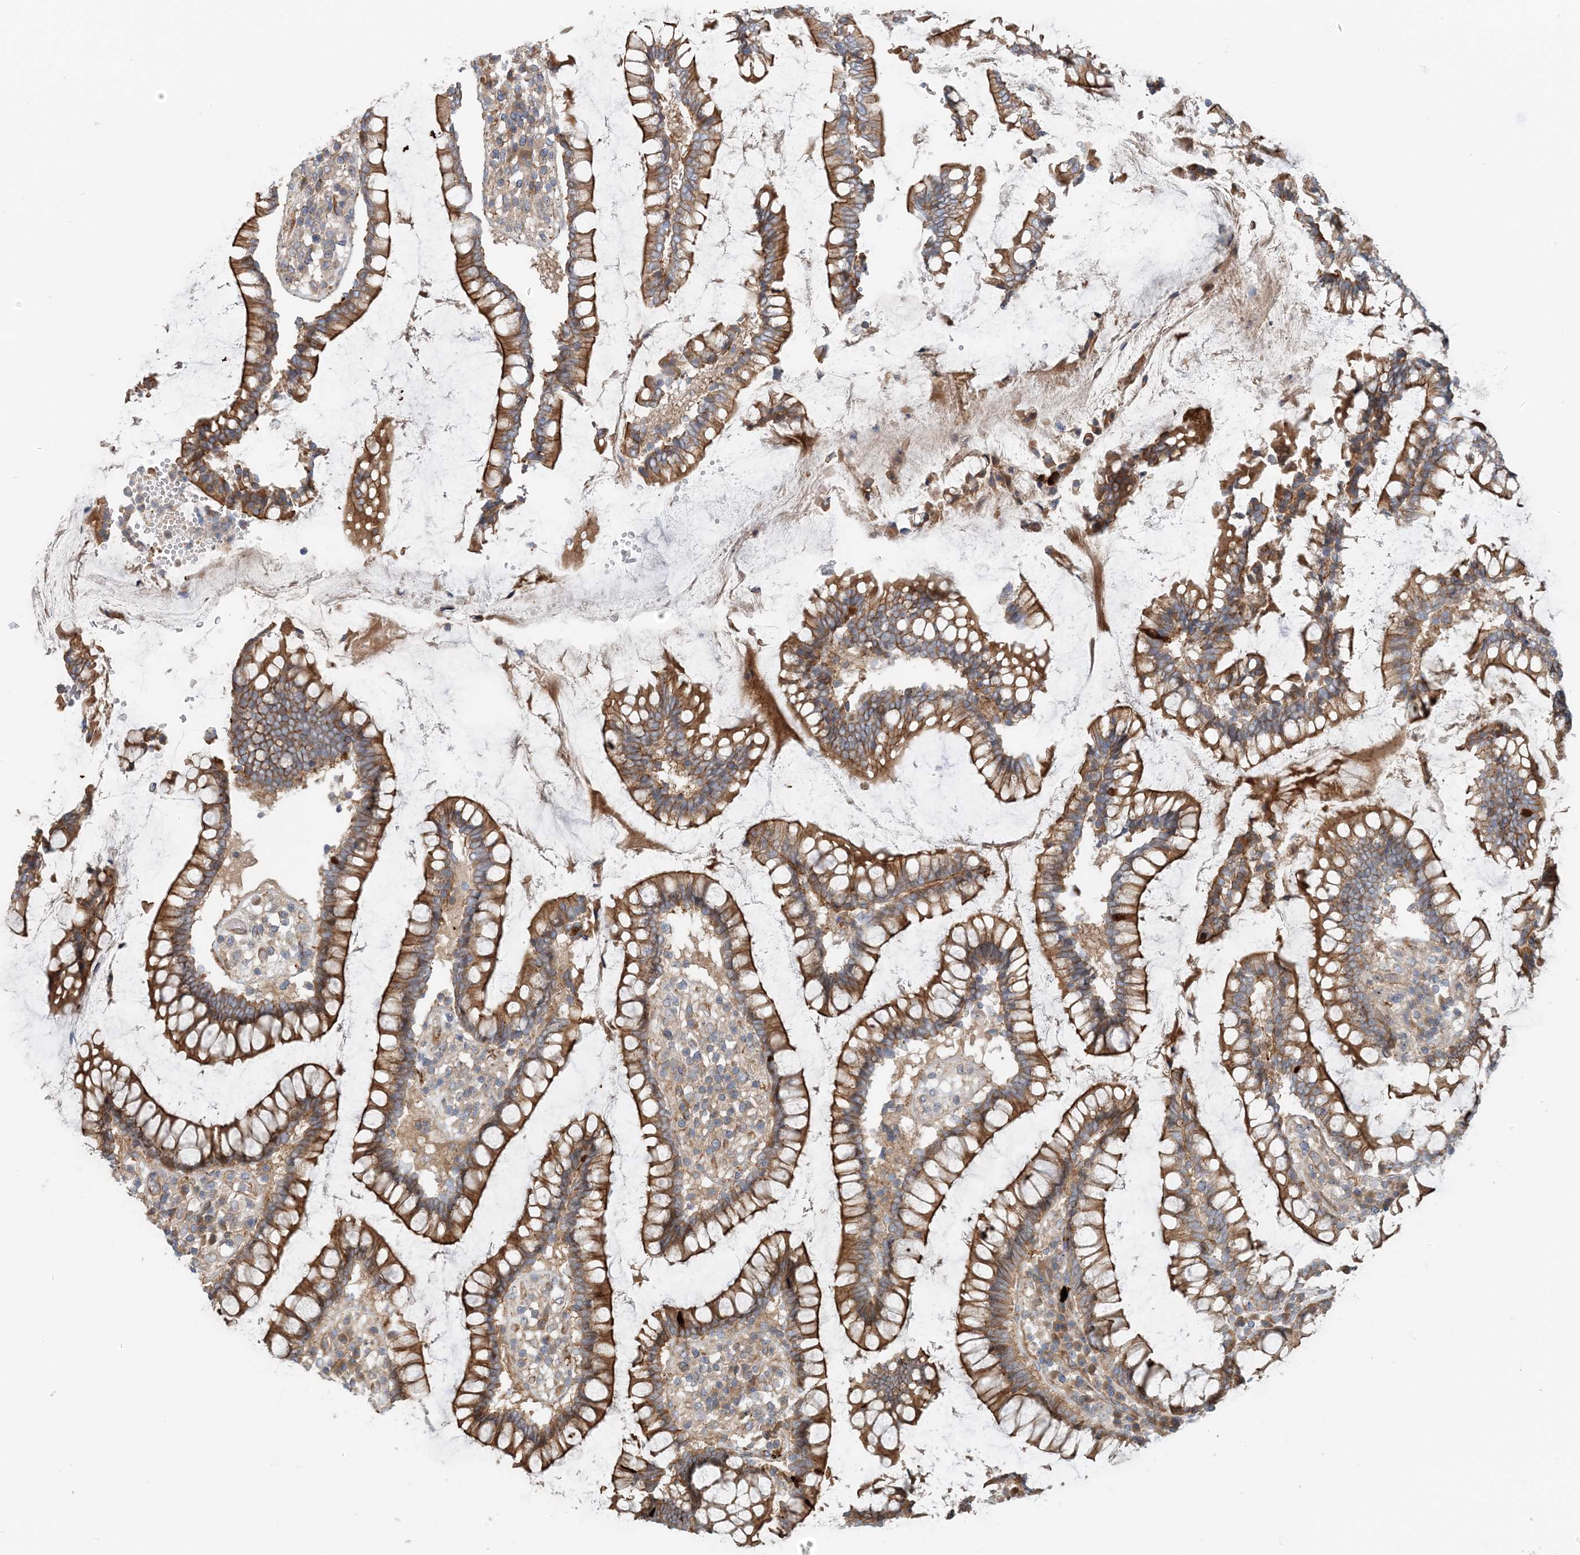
{"staining": {"intensity": "moderate", "quantity": ">75%", "location": "cytoplasmic/membranous"}, "tissue": "colon", "cell_type": "Endothelial cells", "image_type": "normal", "snomed": [{"axis": "morphology", "description": "Normal tissue, NOS"}, {"axis": "topography", "description": "Colon"}], "caption": "Immunohistochemical staining of benign human colon exhibits >75% levels of moderate cytoplasmic/membranous protein positivity in about >75% of endothelial cells.", "gene": "MYL5", "patient": {"sex": "female", "age": 79}}